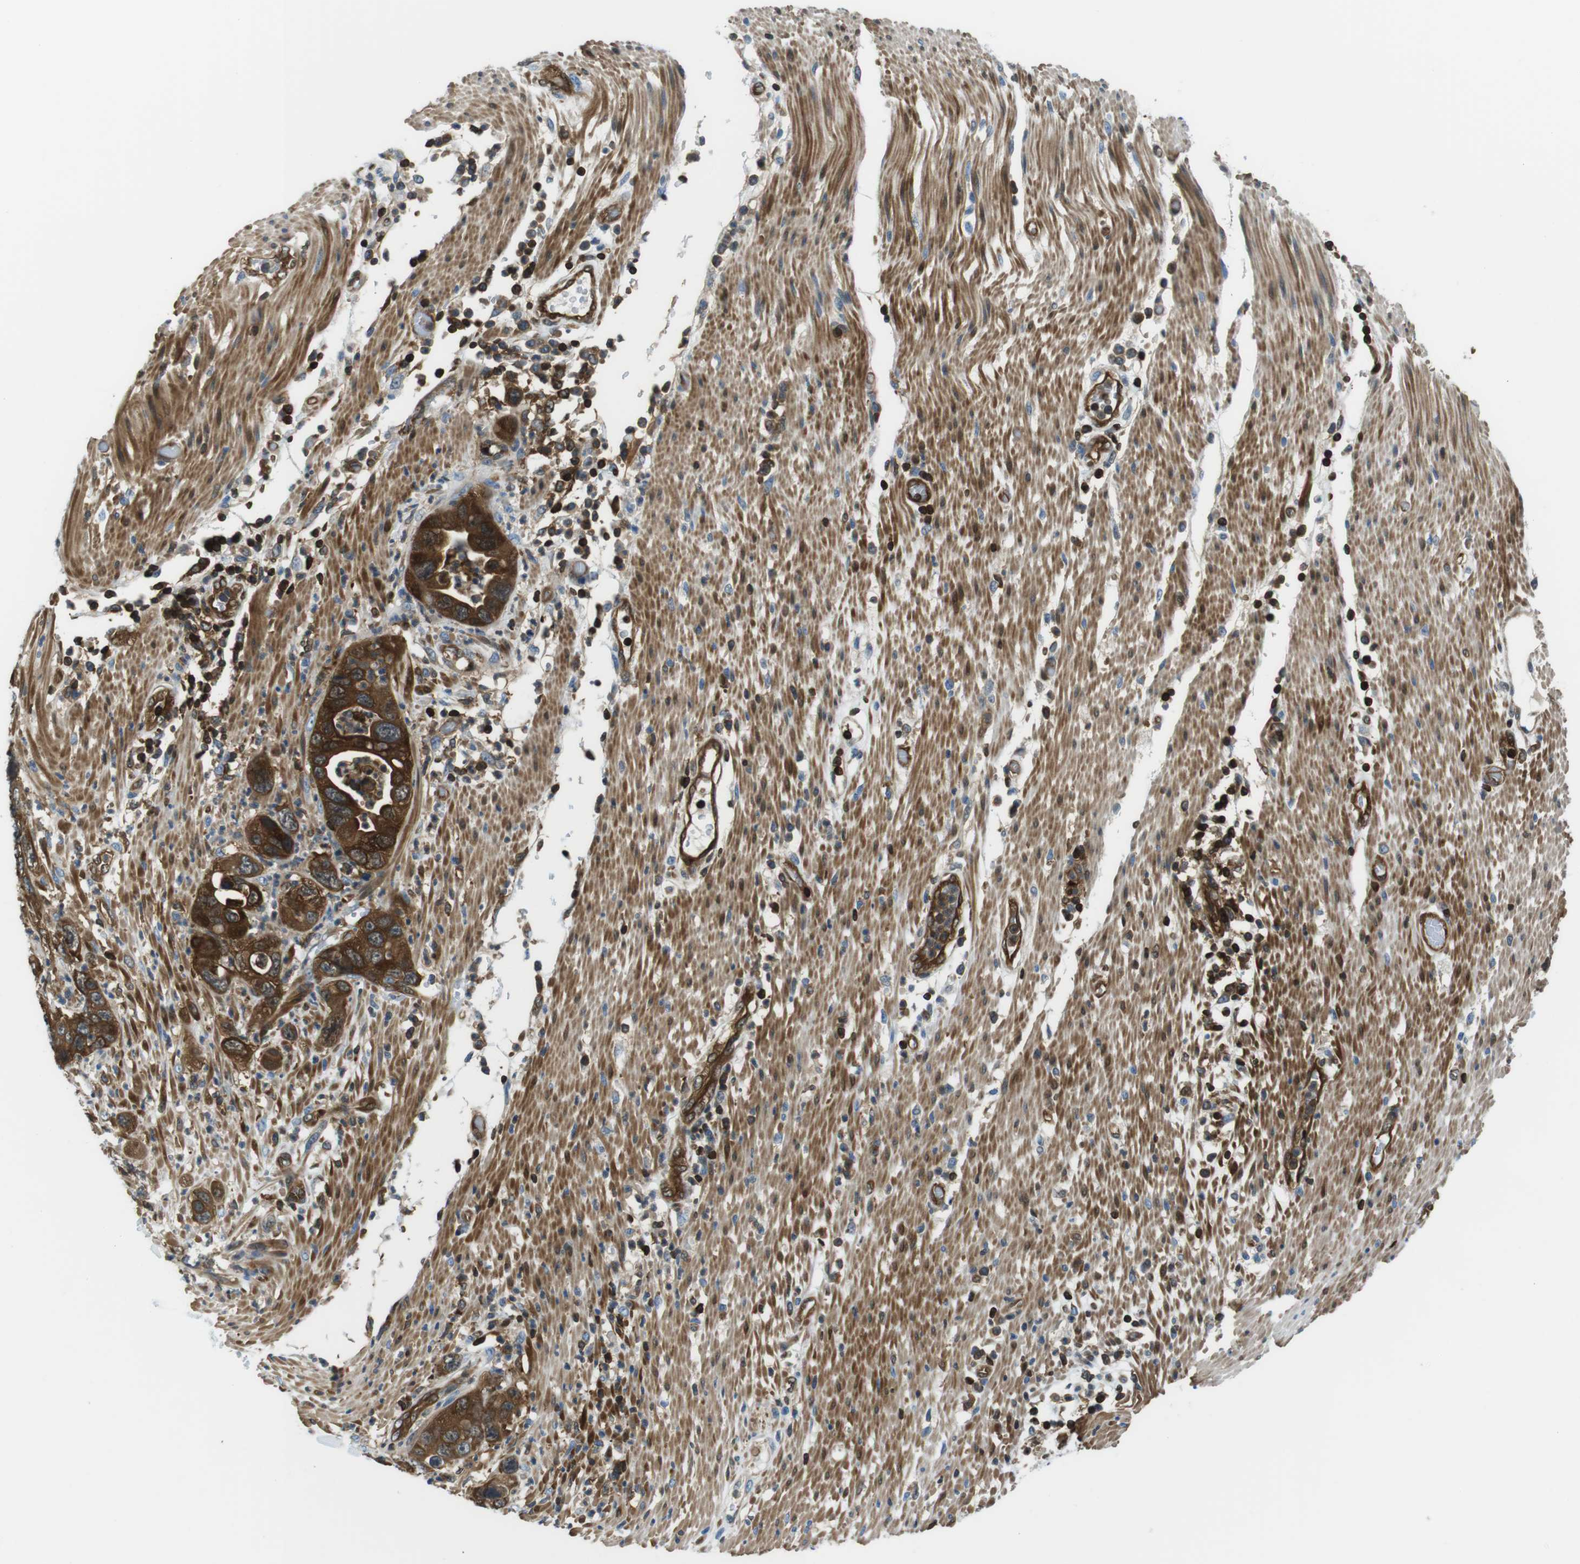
{"staining": {"intensity": "strong", "quantity": ">75%", "location": "cytoplasmic/membranous,nuclear"}, "tissue": "pancreatic cancer", "cell_type": "Tumor cells", "image_type": "cancer", "snomed": [{"axis": "morphology", "description": "Adenocarcinoma, NOS"}, {"axis": "topography", "description": "Pancreas"}], "caption": "Pancreatic cancer stained with a brown dye demonstrates strong cytoplasmic/membranous and nuclear positive positivity in about >75% of tumor cells.", "gene": "TES", "patient": {"sex": "female", "age": 71}}